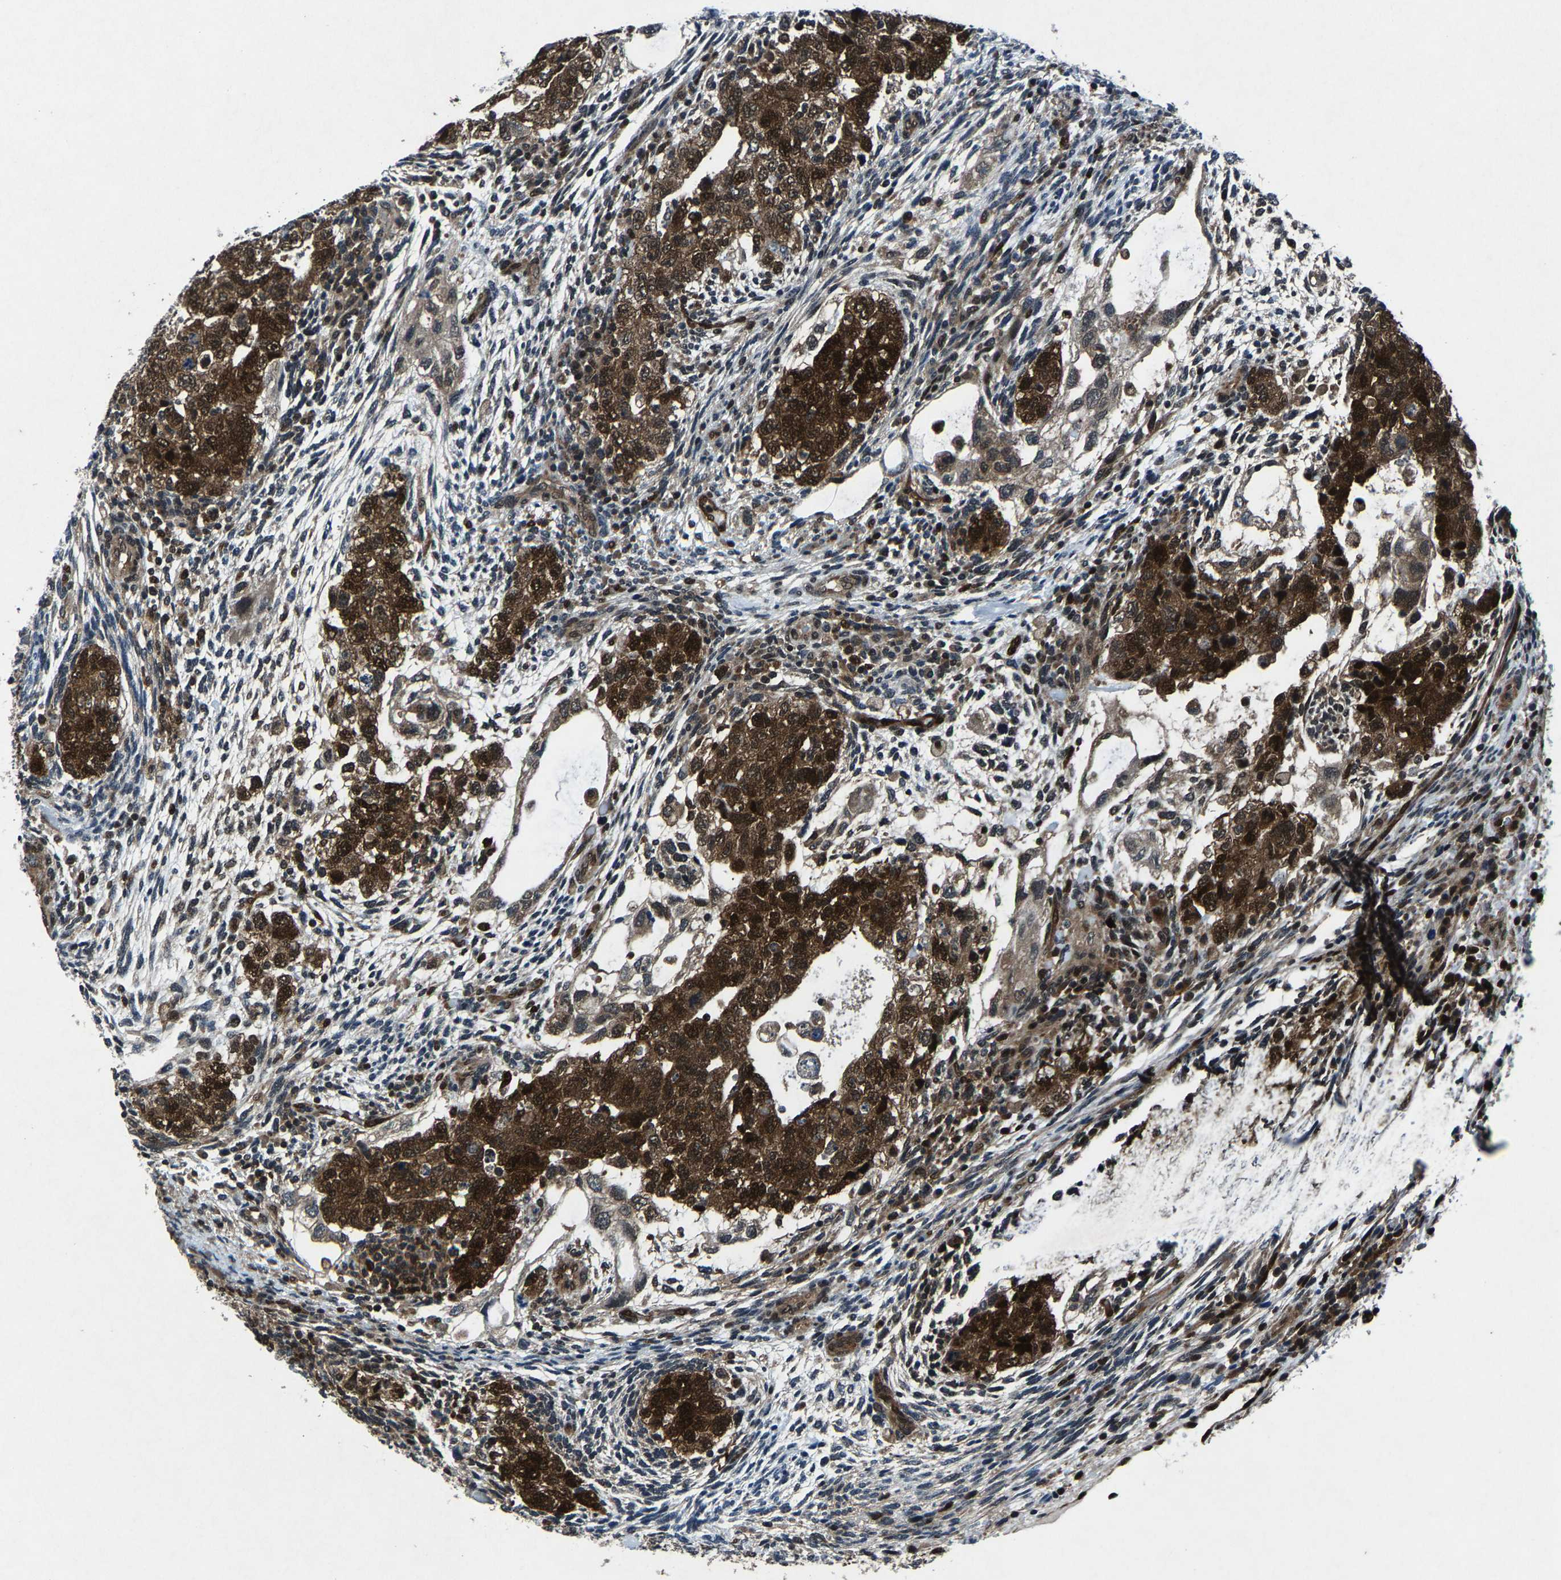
{"staining": {"intensity": "strong", "quantity": ">75%", "location": "cytoplasmic/membranous,nuclear"}, "tissue": "testis cancer", "cell_type": "Tumor cells", "image_type": "cancer", "snomed": [{"axis": "morphology", "description": "Normal tissue, NOS"}, {"axis": "morphology", "description": "Carcinoma, Embryonal, NOS"}, {"axis": "topography", "description": "Testis"}], "caption": "A high-resolution image shows IHC staining of testis embryonal carcinoma, which shows strong cytoplasmic/membranous and nuclear staining in approximately >75% of tumor cells. Using DAB (3,3'-diaminobenzidine) (brown) and hematoxylin (blue) stains, captured at high magnification using brightfield microscopy.", "gene": "ATXN3", "patient": {"sex": "male", "age": 36}}